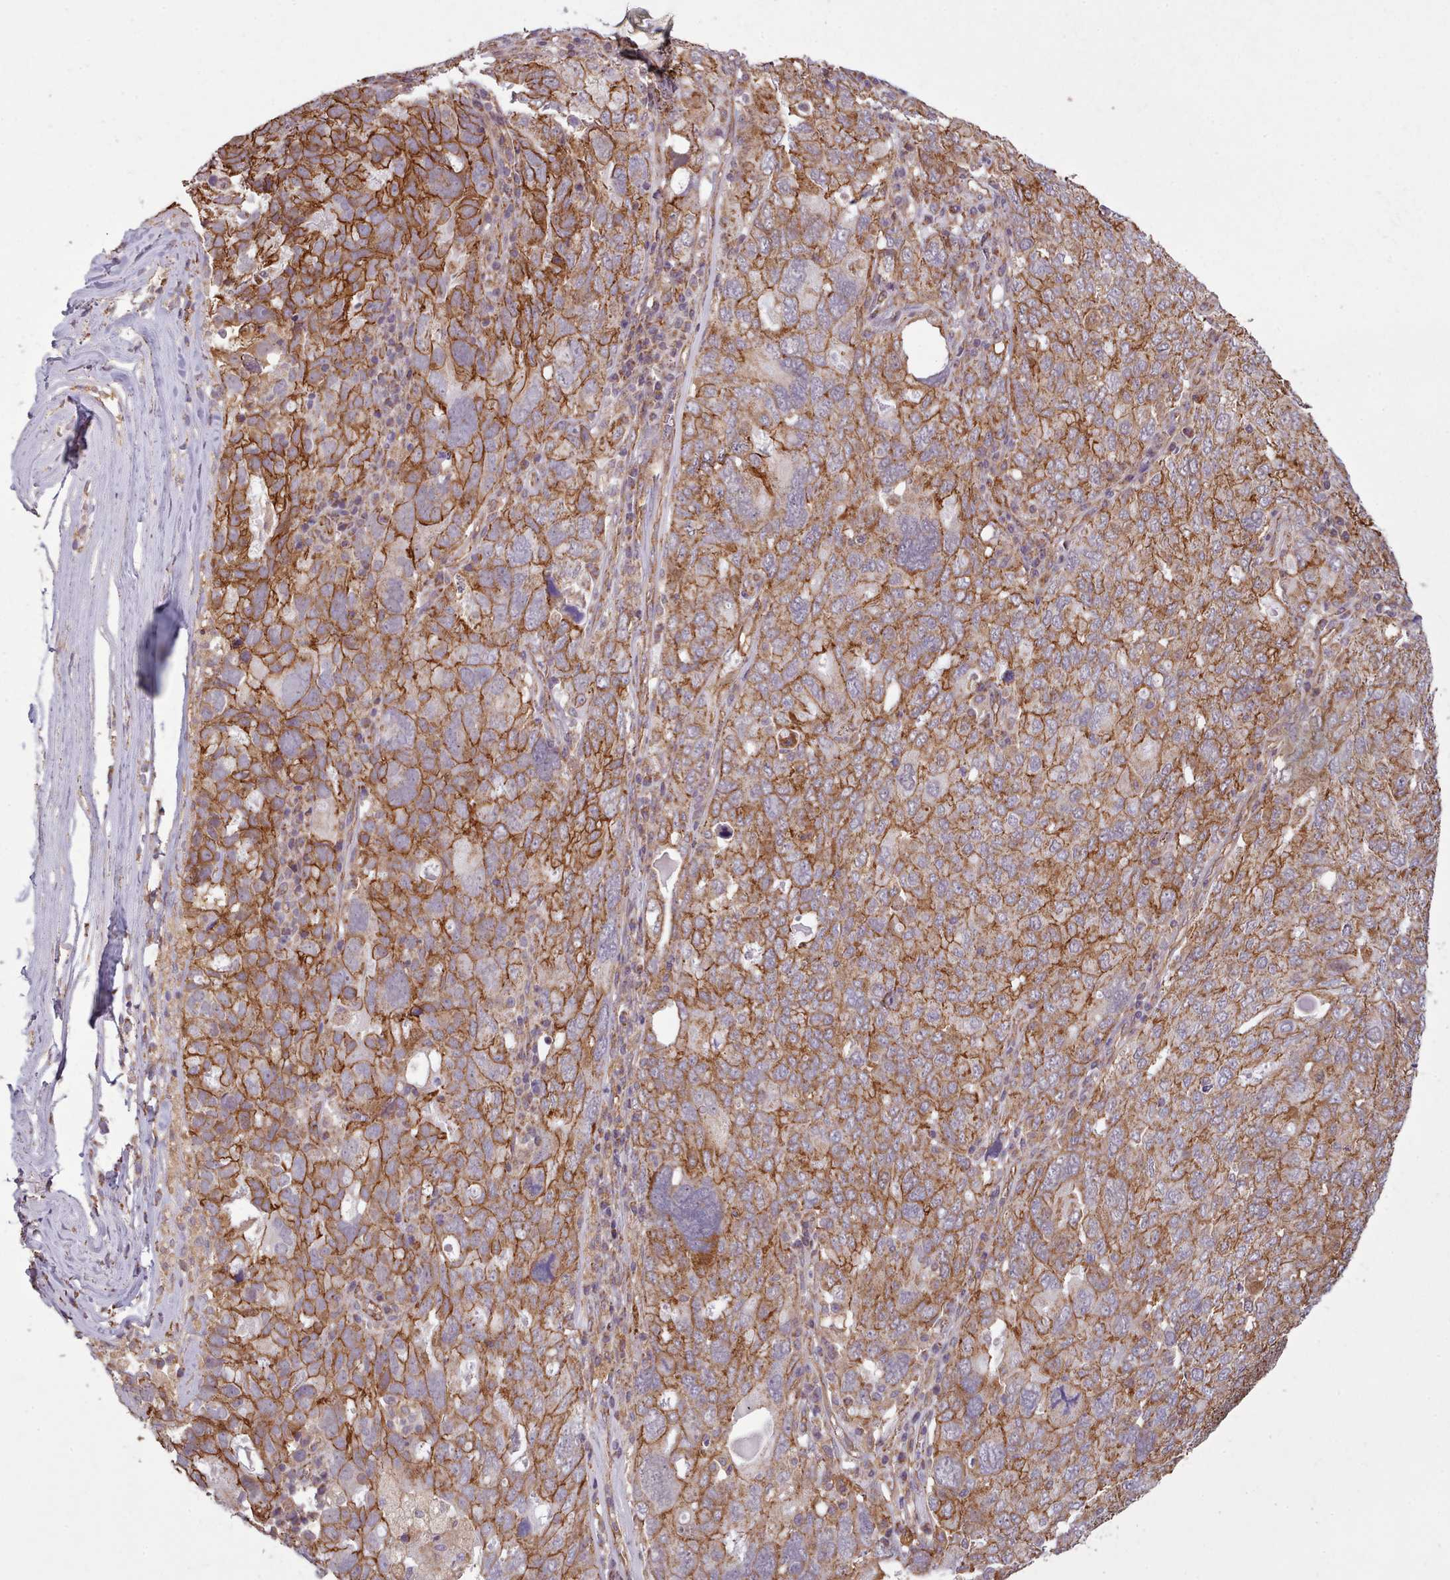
{"staining": {"intensity": "moderate", "quantity": ">75%", "location": "cytoplasmic/membranous"}, "tissue": "ovarian cancer", "cell_type": "Tumor cells", "image_type": "cancer", "snomed": [{"axis": "morphology", "description": "Carcinoma, endometroid"}, {"axis": "topography", "description": "Ovary"}], "caption": "Human ovarian endometroid carcinoma stained with a protein marker demonstrates moderate staining in tumor cells.", "gene": "MRPL46", "patient": {"sex": "female", "age": 62}}